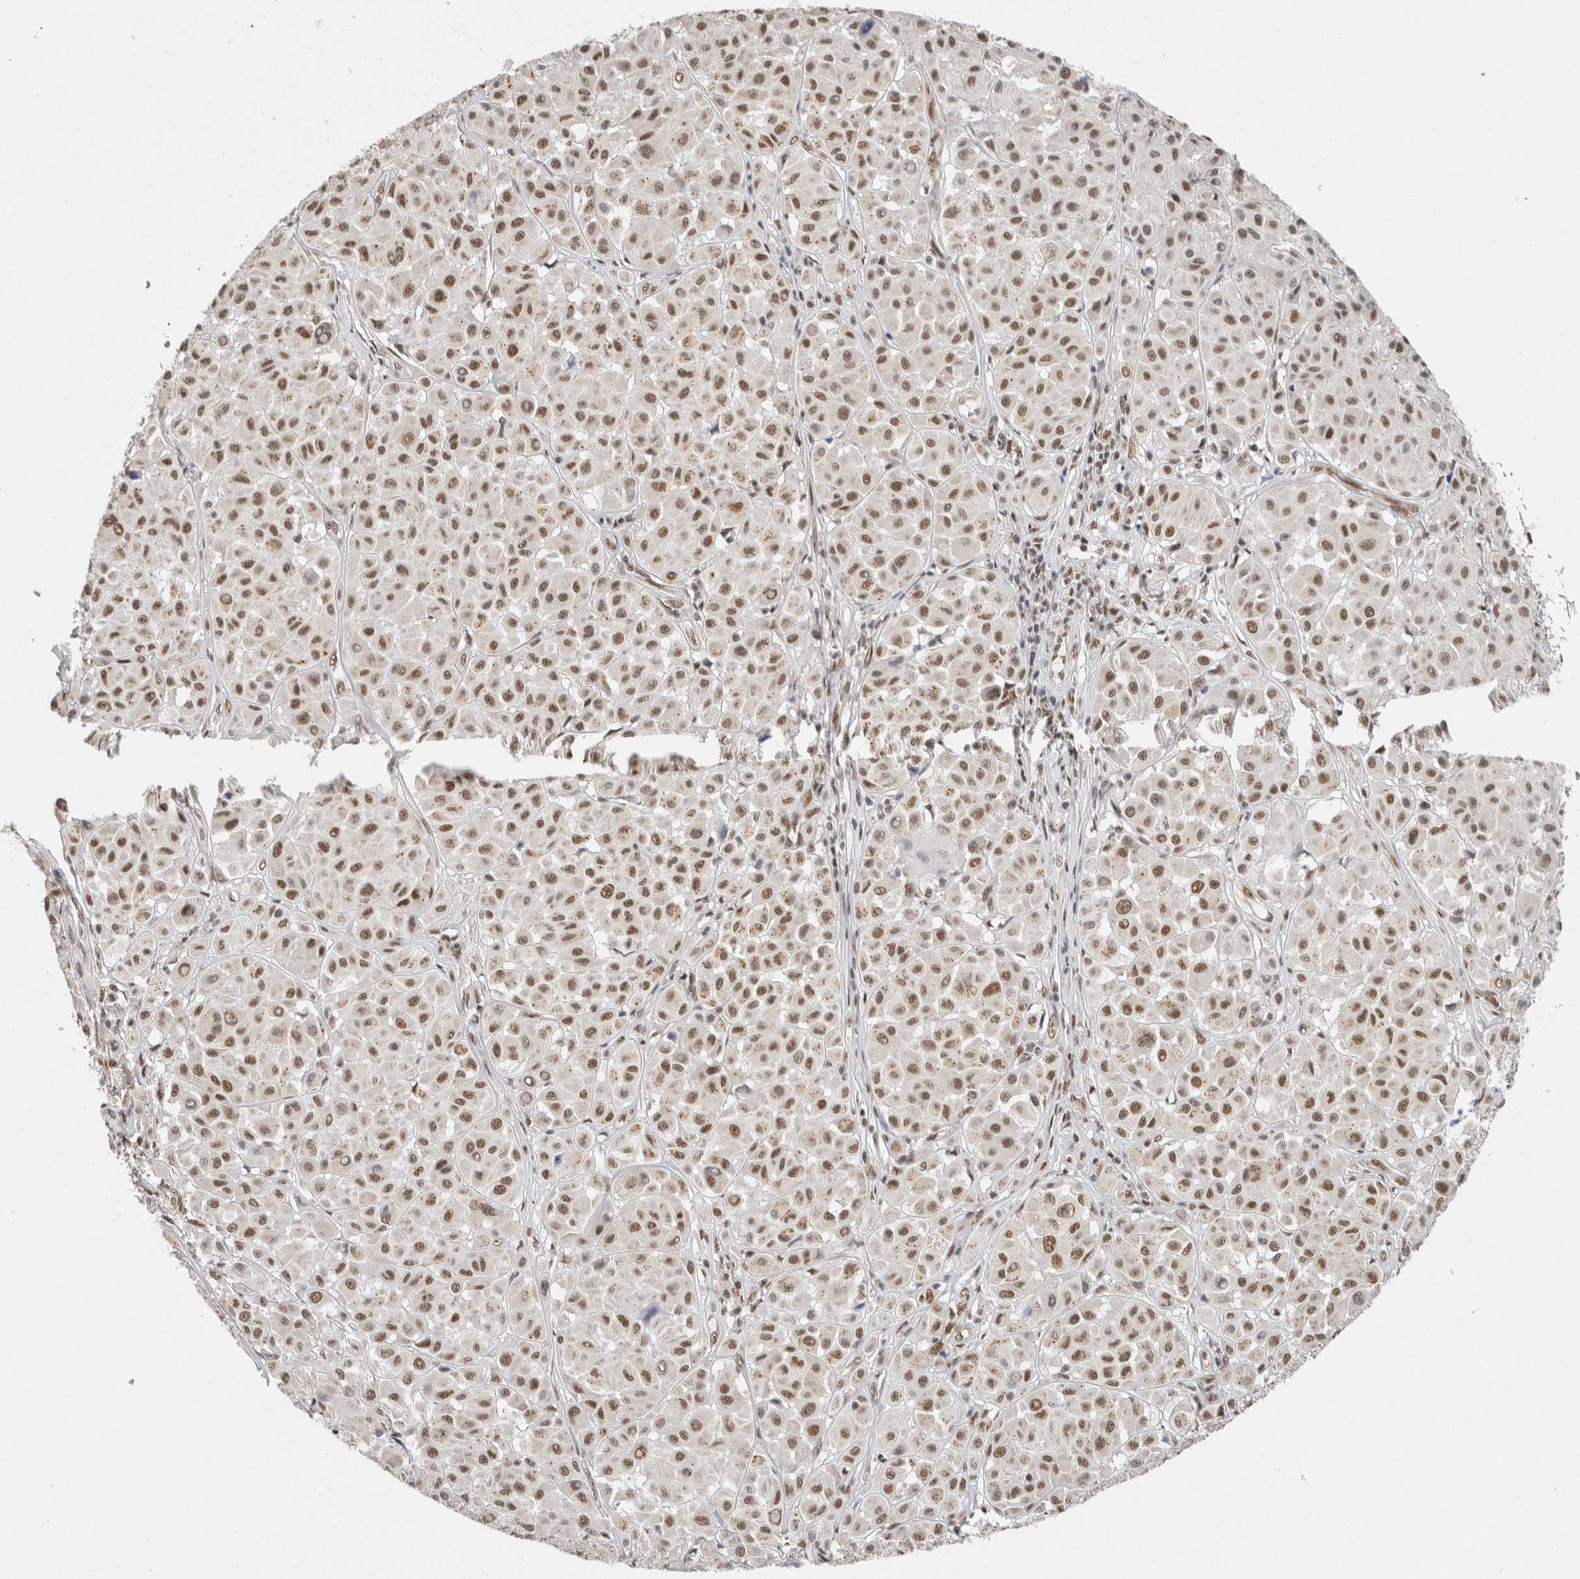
{"staining": {"intensity": "moderate", "quantity": ">75%", "location": "nuclear"}, "tissue": "melanoma", "cell_type": "Tumor cells", "image_type": "cancer", "snomed": [{"axis": "morphology", "description": "Malignant melanoma, Metastatic site"}, {"axis": "topography", "description": "Soft tissue"}], "caption": "This photomicrograph exhibits malignant melanoma (metastatic site) stained with immunohistochemistry (IHC) to label a protein in brown. The nuclear of tumor cells show moderate positivity for the protein. Nuclei are counter-stained blue.", "gene": "DDX42", "patient": {"sex": "male", "age": 41}}